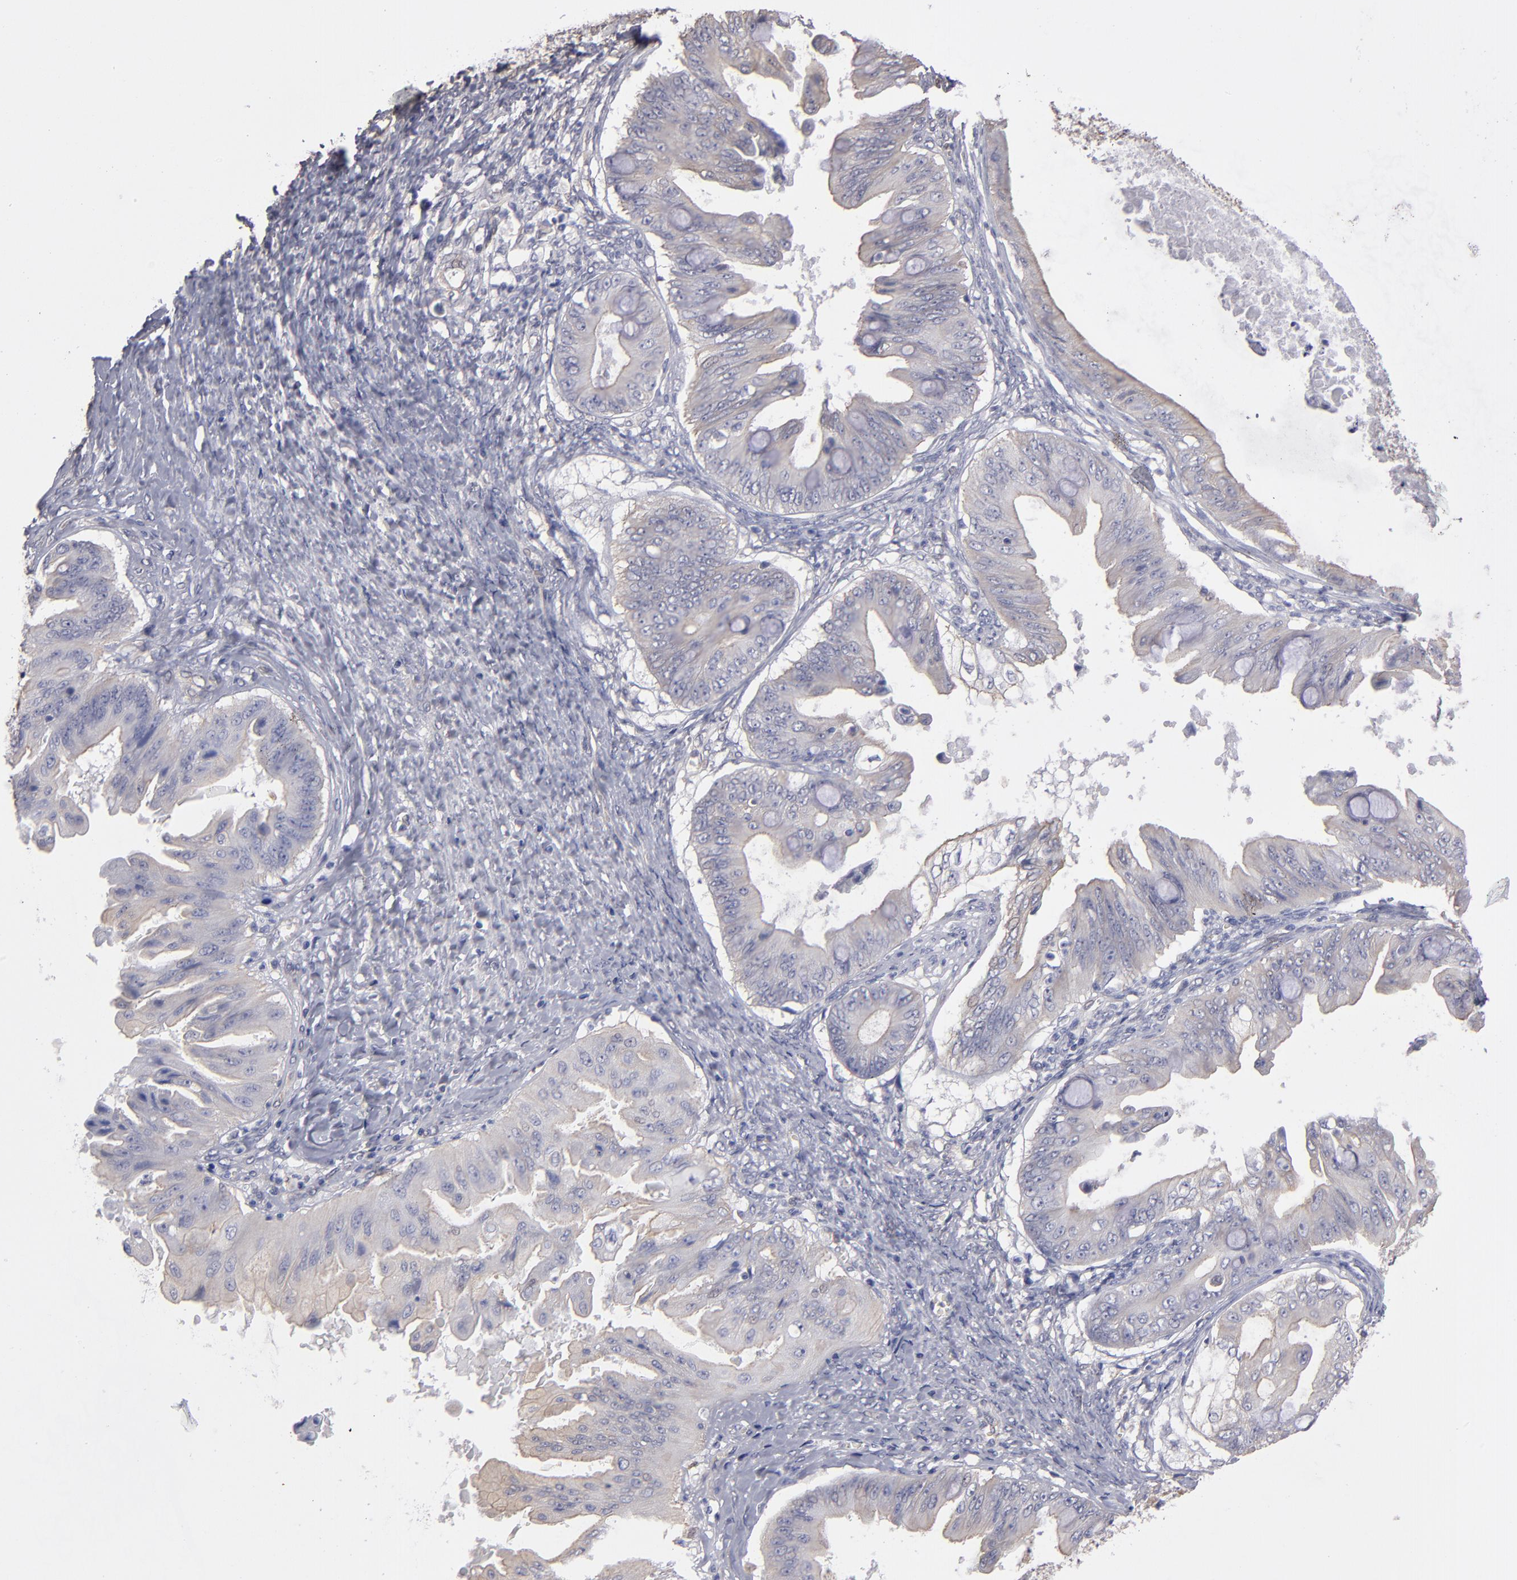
{"staining": {"intensity": "weak", "quantity": ">75%", "location": "cytoplasmic/membranous"}, "tissue": "ovarian cancer", "cell_type": "Tumor cells", "image_type": "cancer", "snomed": [{"axis": "morphology", "description": "Cystadenocarcinoma, mucinous, NOS"}, {"axis": "topography", "description": "Ovary"}], "caption": "Immunohistochemistry of ovarian mucinous cystadenocarcinoma displays low levels of weak cytoplasmic/membranous positivity in approximately >75% of tumor cells.", "gene": "NDRG2", "patient": {"sex": "female", "age": 37}}